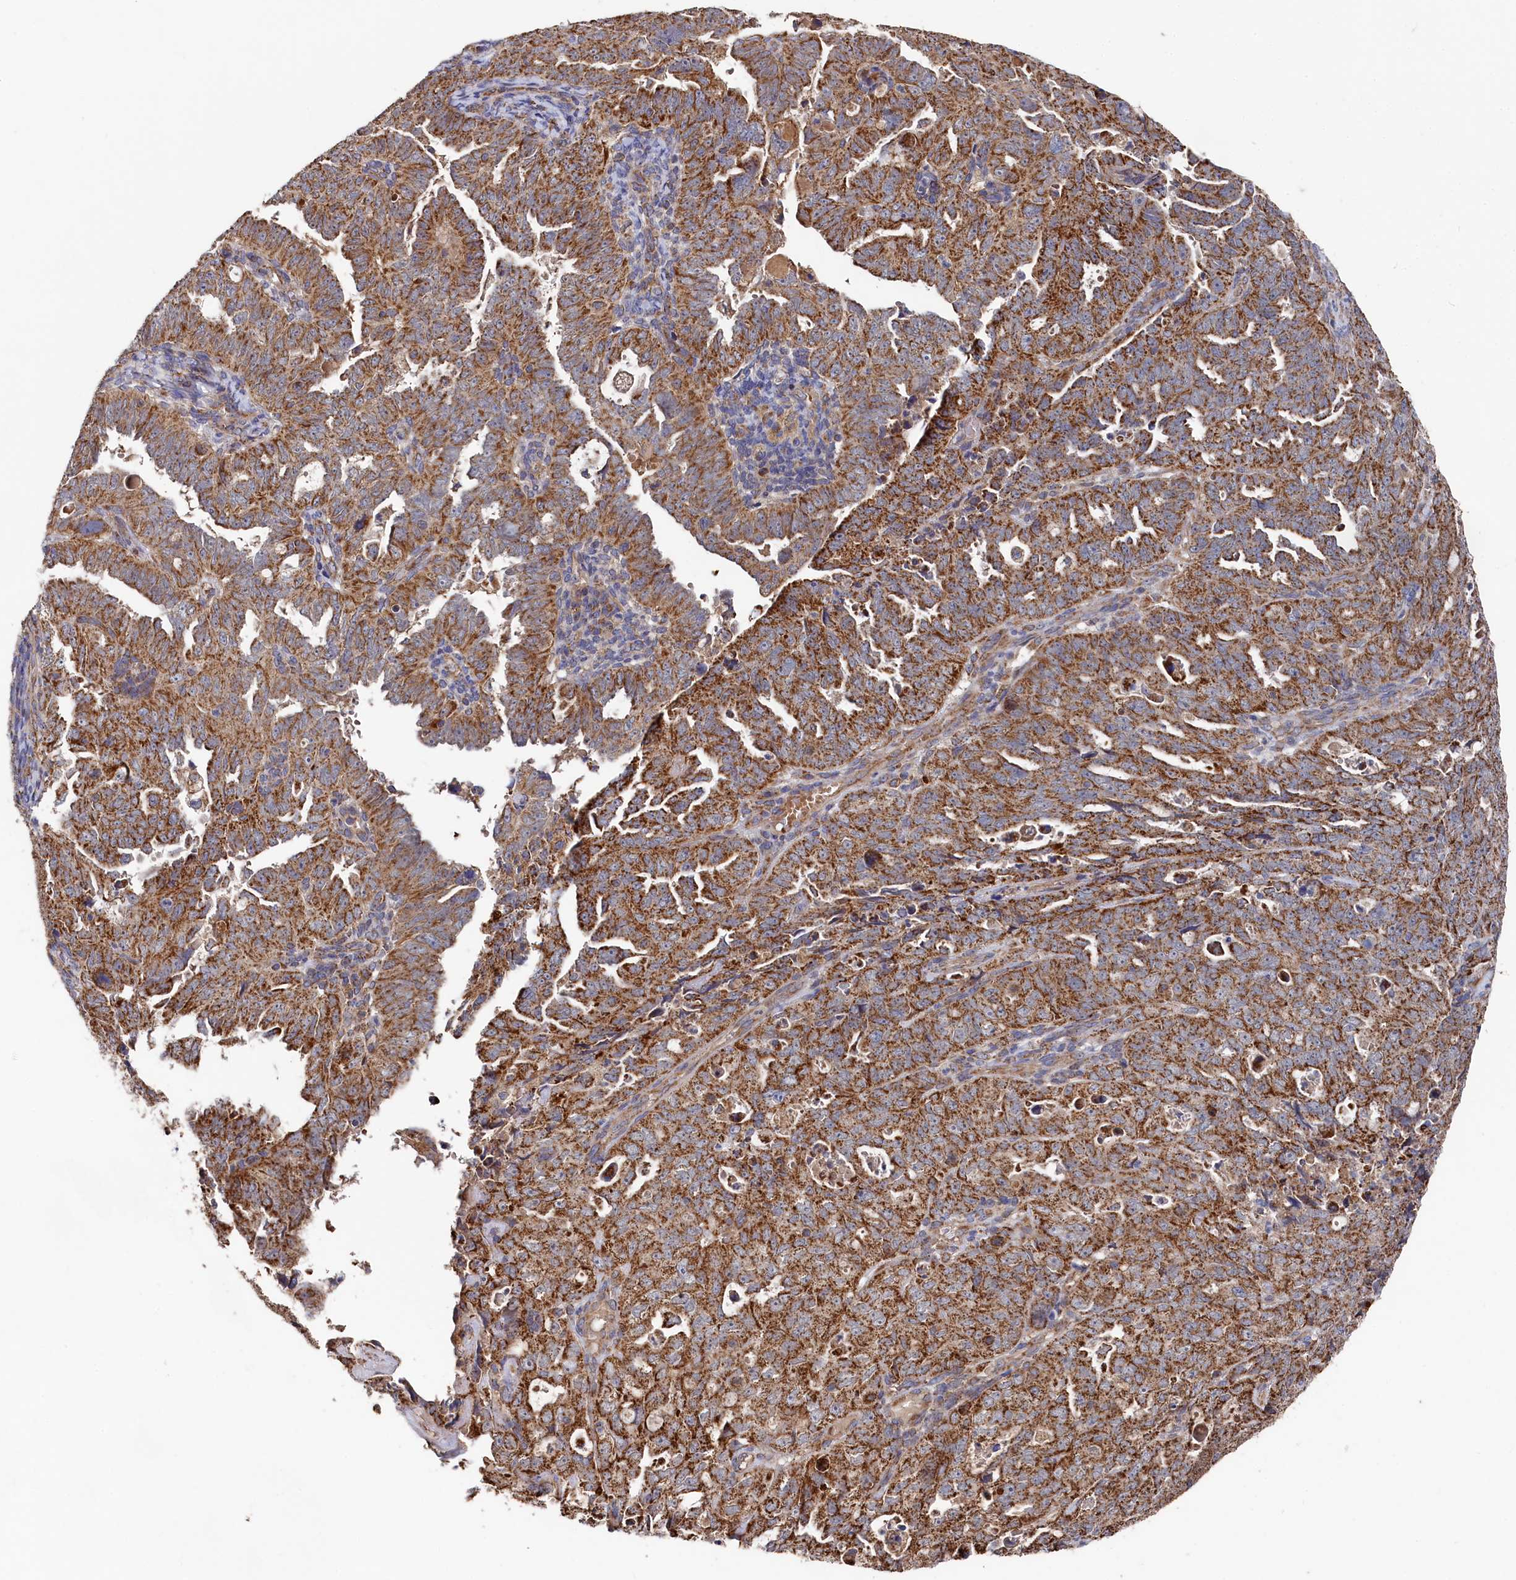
{"staining": {"intensity": "moderate", "quantity": ">75%", "location": "cytoplasmic/membranous"}, "tissue": "endometrial cancer", "cell_type": "Tumor cells", "image_type": "cancer", "snomed": [{"axis": "morphology", "description": "Adenocarcinoma, NOS"}, {"axis": "topography", "description": "Endometrium"}], "caption": "Adenocarcinoma (endometrial) stained with a protein marker reveals moderate staining in tumor cells.", "gene": "HAUS2", "patient": {"sex": "female", "age": 65}}